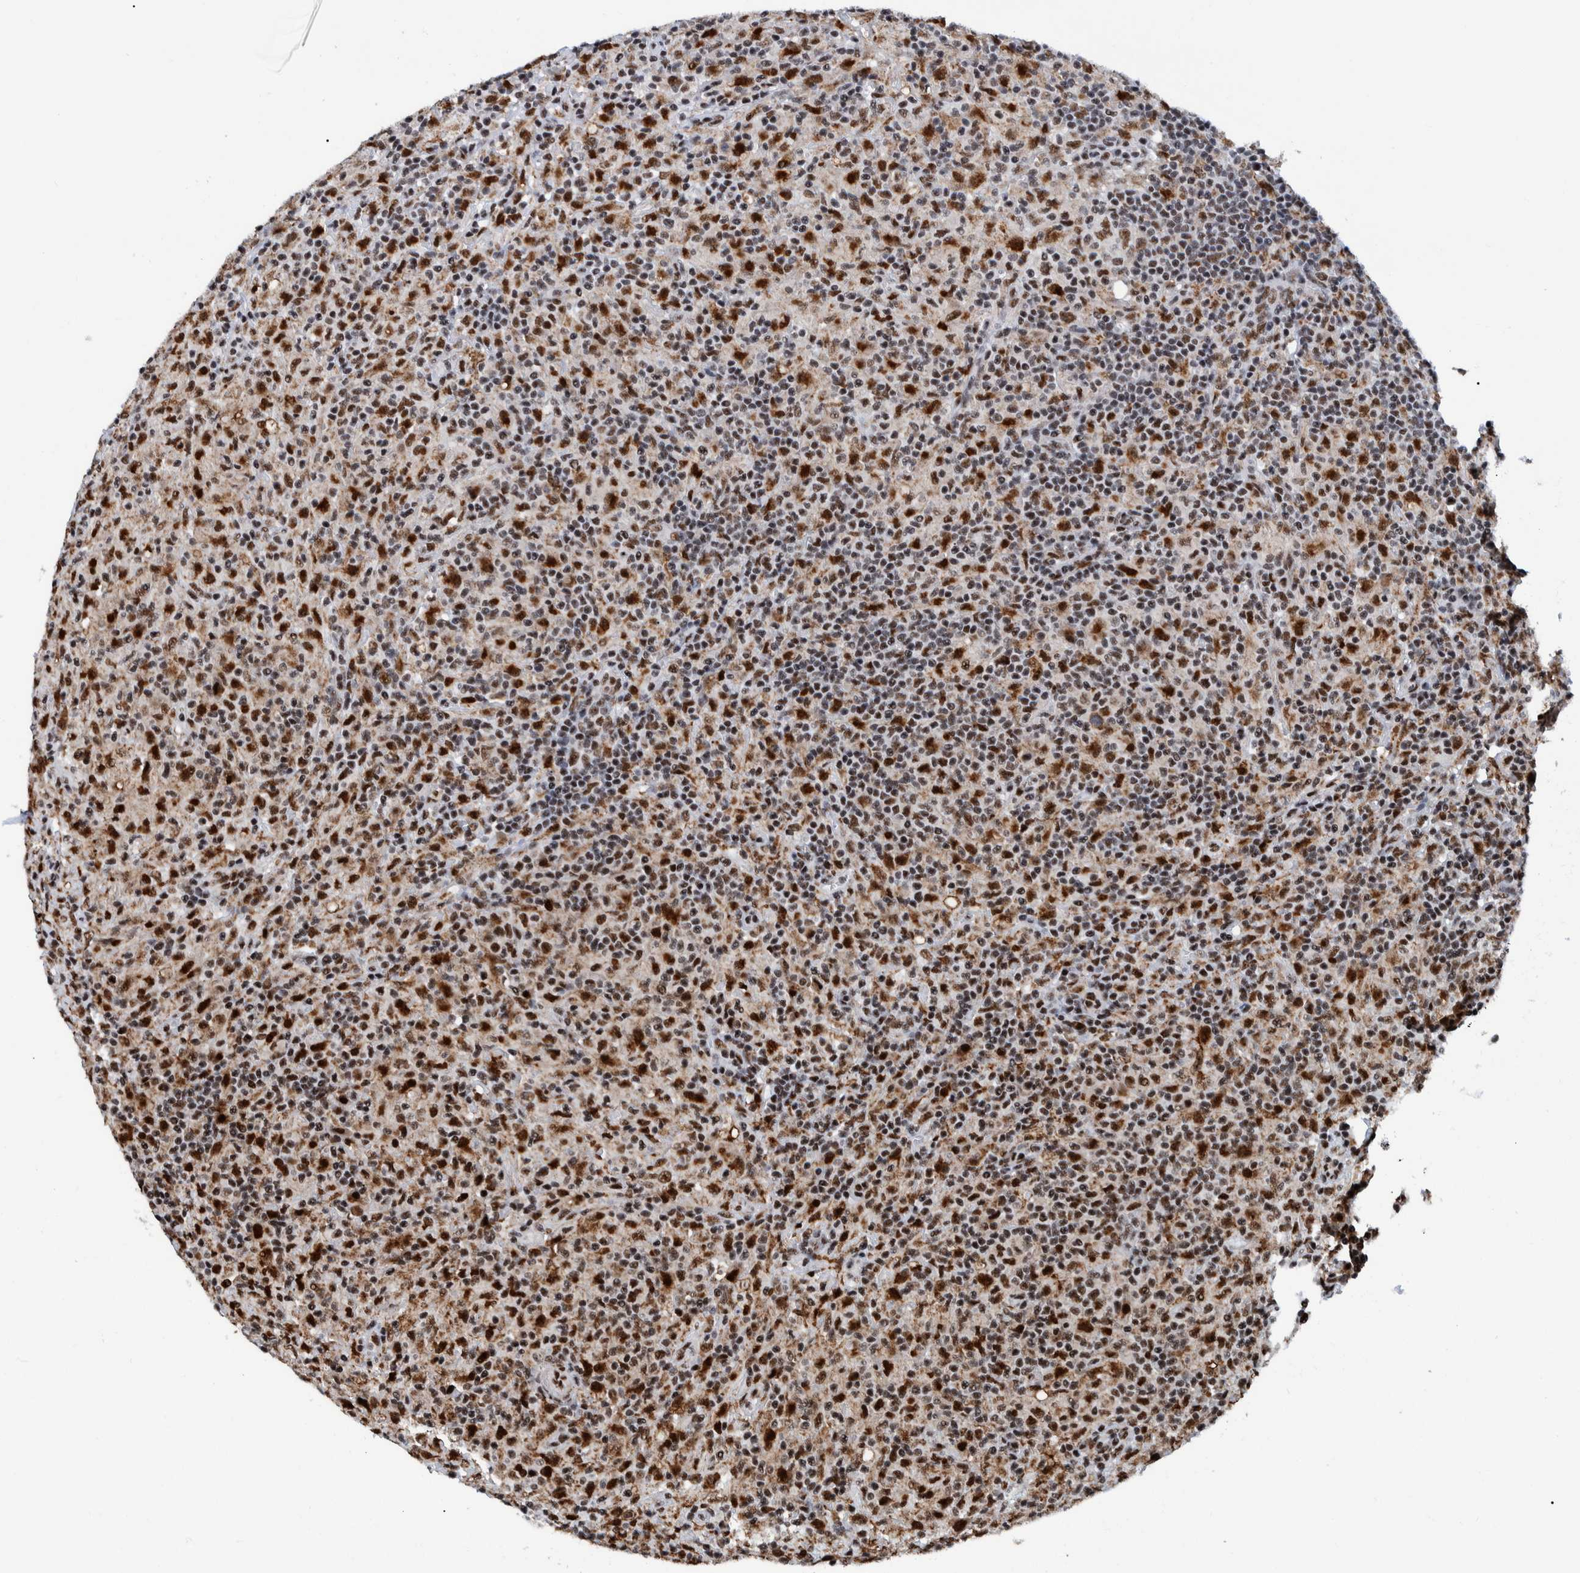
{"staining": {"intensity": "moderate", "quantity": ">75%", "location": "nuclear"}, "tissue": "lymphoma", "cell_type": "Tumor cells", "image_type": "cancer", "snomed": [{"axis": "morphology", "description": "Hodgkin's disease, NOS"}, {"axis": "topography", "description": "Lymph node"}], "caption": "The micrograph displays staining of lymphoma, revealing moderate nuclear protein expression (brown color) within tumor cells.", "gene": "EFTUD2", "patient": {"sex": "male", "age": 70}}